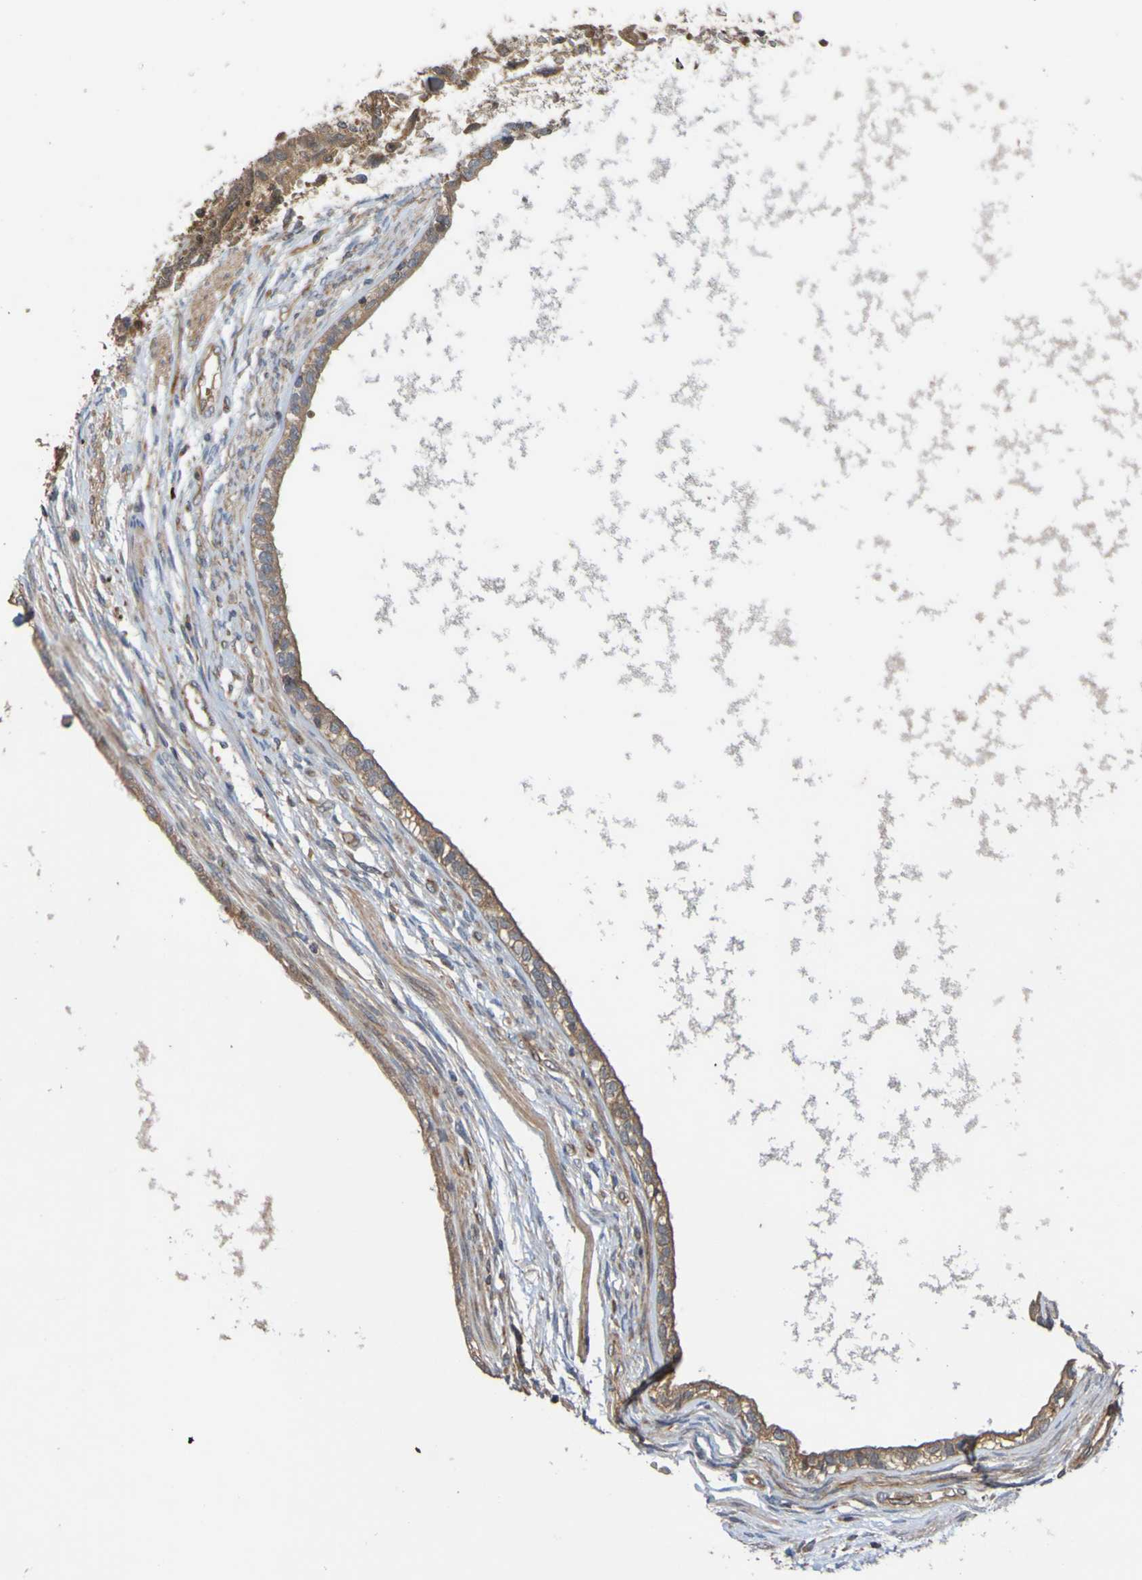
{"staining": {"intensity": "moderate", "quantity": ">75%", "location": "cytoplasmic/membranous"}, "tissue": "testis cancer", "cell_type": "Tumor cells", "image_type": "cancer", "snomed": [{"axis": "morphology", "description": "Carcinoma, Embryonal, NOS"}, {"axis": "topography", "description": "Testis"}], "caption": "Testis cancer was stained to show a protein in brown. There is medium levels of moderate cytoplasmic/membranous staining in approximately >75% of tumor cells.", "gene": "UCN", "patient": {"sex": "male", "age": 26}}